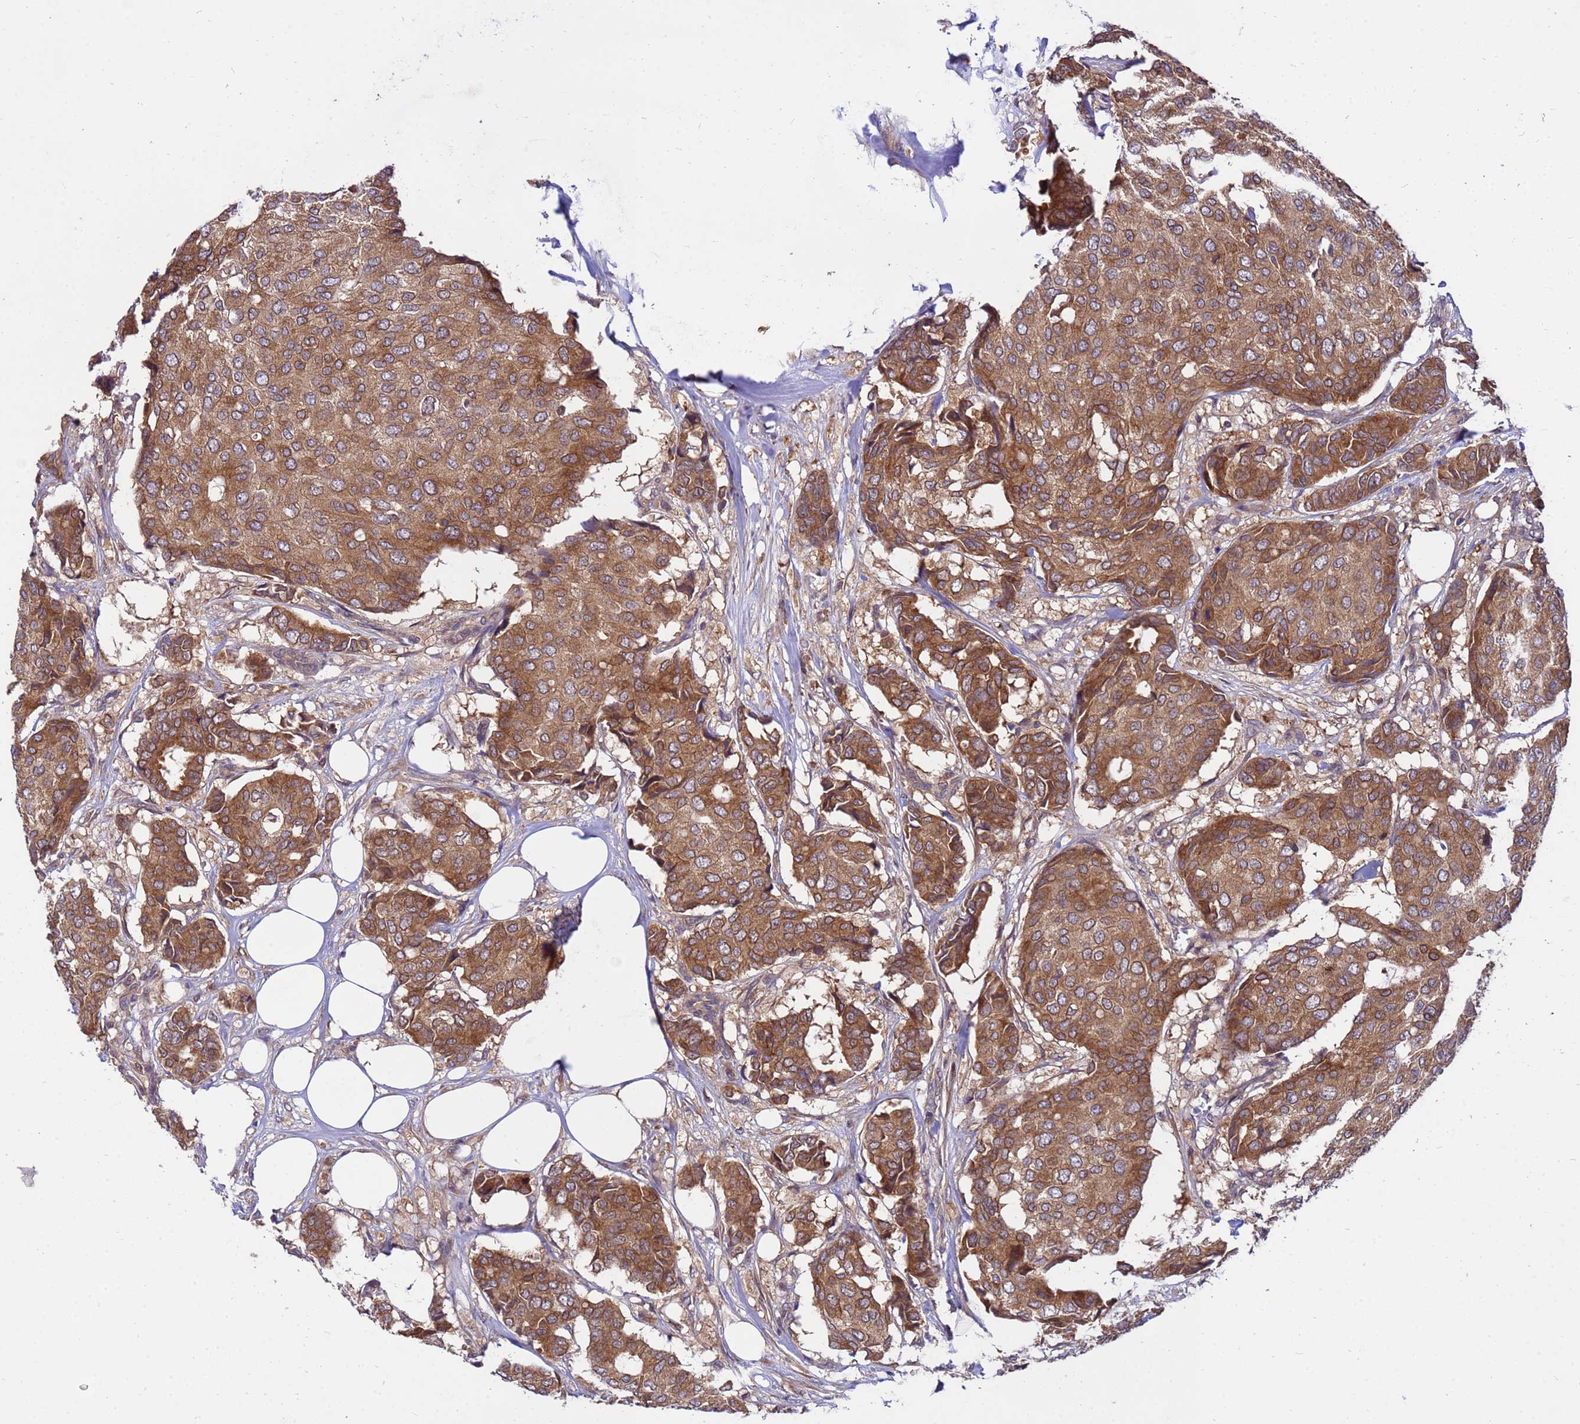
{"staining": {"intensity": "moderate", "quantity": ">75%", "location": "cytoplasmic/membranous"}, "tissue": "breast cancer", "cell_type": "Tumor cells", "image_type": "cancer", "snomed": [{"axis": "morphology", "description": "Duct carcinoma"}, {"axis": "topography", "description": "Breast"}], "caption": "This is an image of immunohistochemistry (IHC) staining of breast cancer, which shows moderate expression in the cytoplasmic/membranous of tumor cells.", "gene": "GET3", "patient": {"sex": "female", "age": 75}}